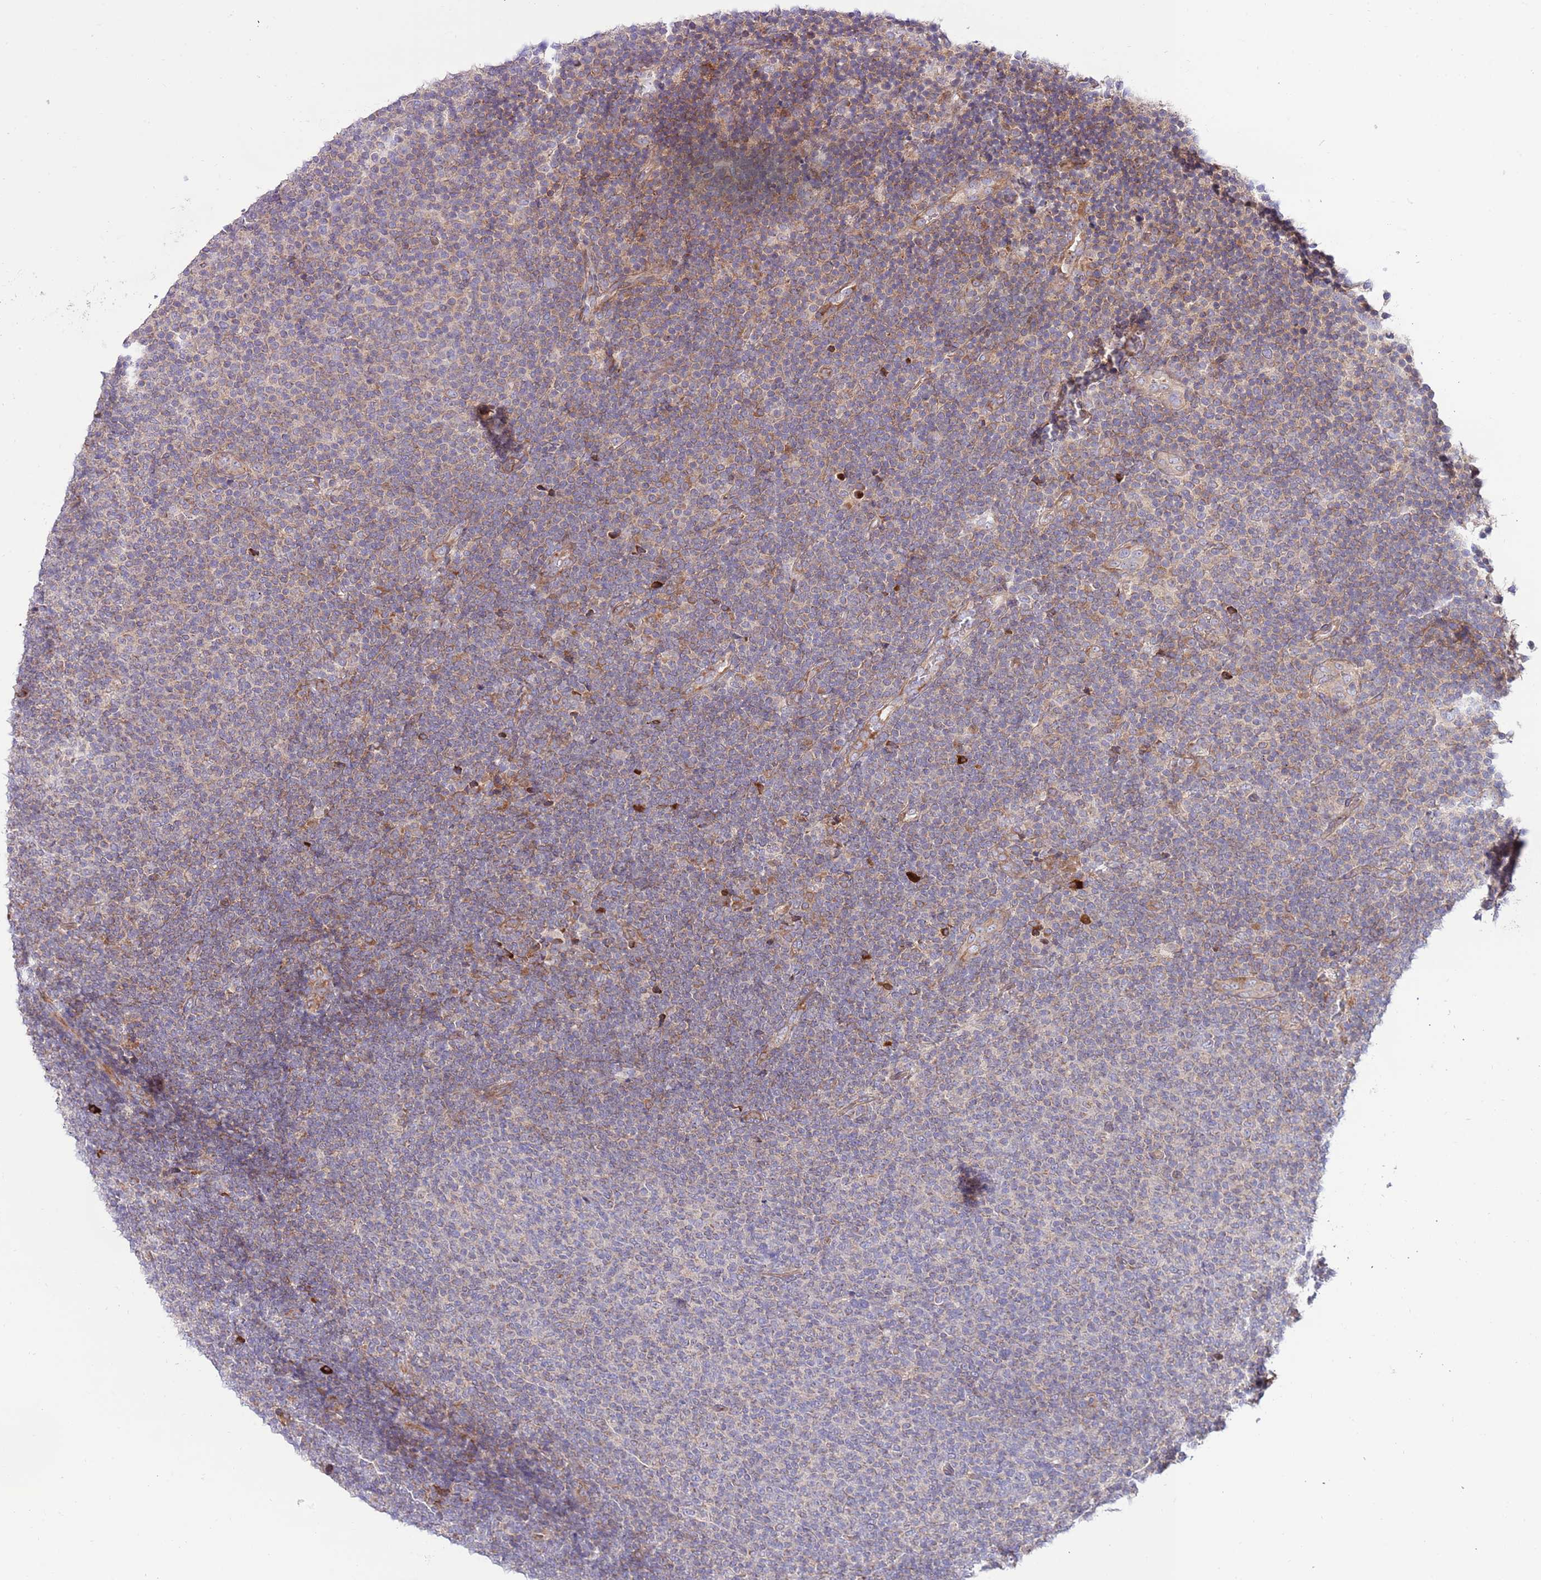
{"staining": {"intensity": "weak", "quantity": "<25%", "location": "cytoplasmic/membranous"}, "tissue": "lymphoma", "cell_type": "Tumor cells", "image_type": "cancer", "snomed": [{"axis": "morphology", "description": "Malignant lymphoma, non-Hodgkin's type, Low grade"}, {"axis": "topography", "description": "Lymph node"}], "caption": "Tumor cells show no significant expression in lymphoma. The staining is performed using DAB brown chromogen with nuclei counter-stained in using hematoxylin.", "gene": "DAND5", "patient": {"sex": "male", "age": 66}}